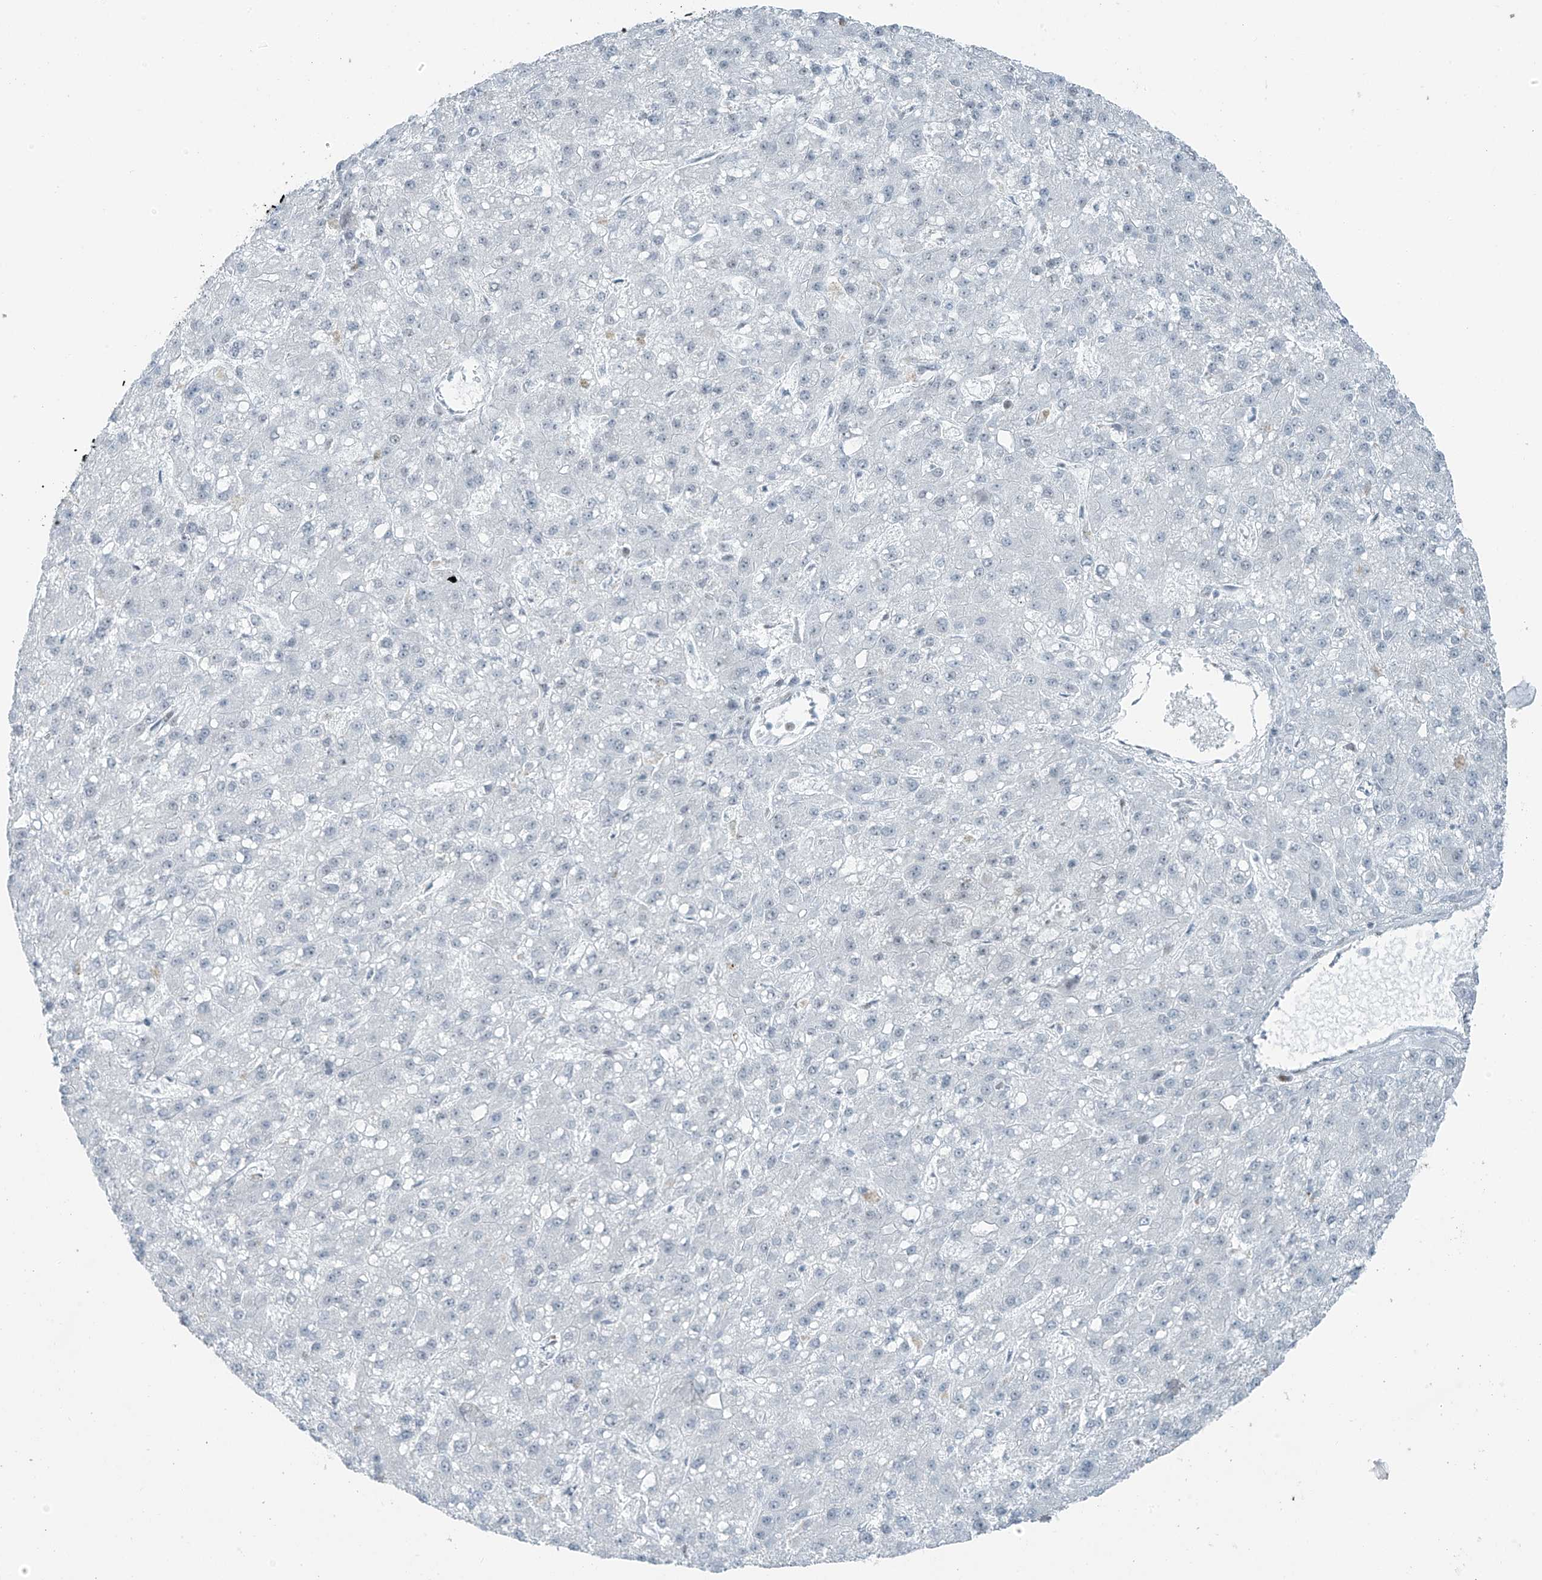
{"staining": {"intensity": "negative", "quantity": "none", "location": "none"}, "tissue": "liver cancer", "cell_type": "Tumor cells", "image_type": "cancer", "snomed": [{"axis": "morphology", "description": "Carcinoma, Hepatocellular, NOS"}, {"axis": "topography", "description": "Liver"}], "caption": "This is an IHC histopathology image of liver cancer. There is no expression in tumor cells.", "gene": "WRNIP1", "patient": {"sex": "male", "age": 67}}